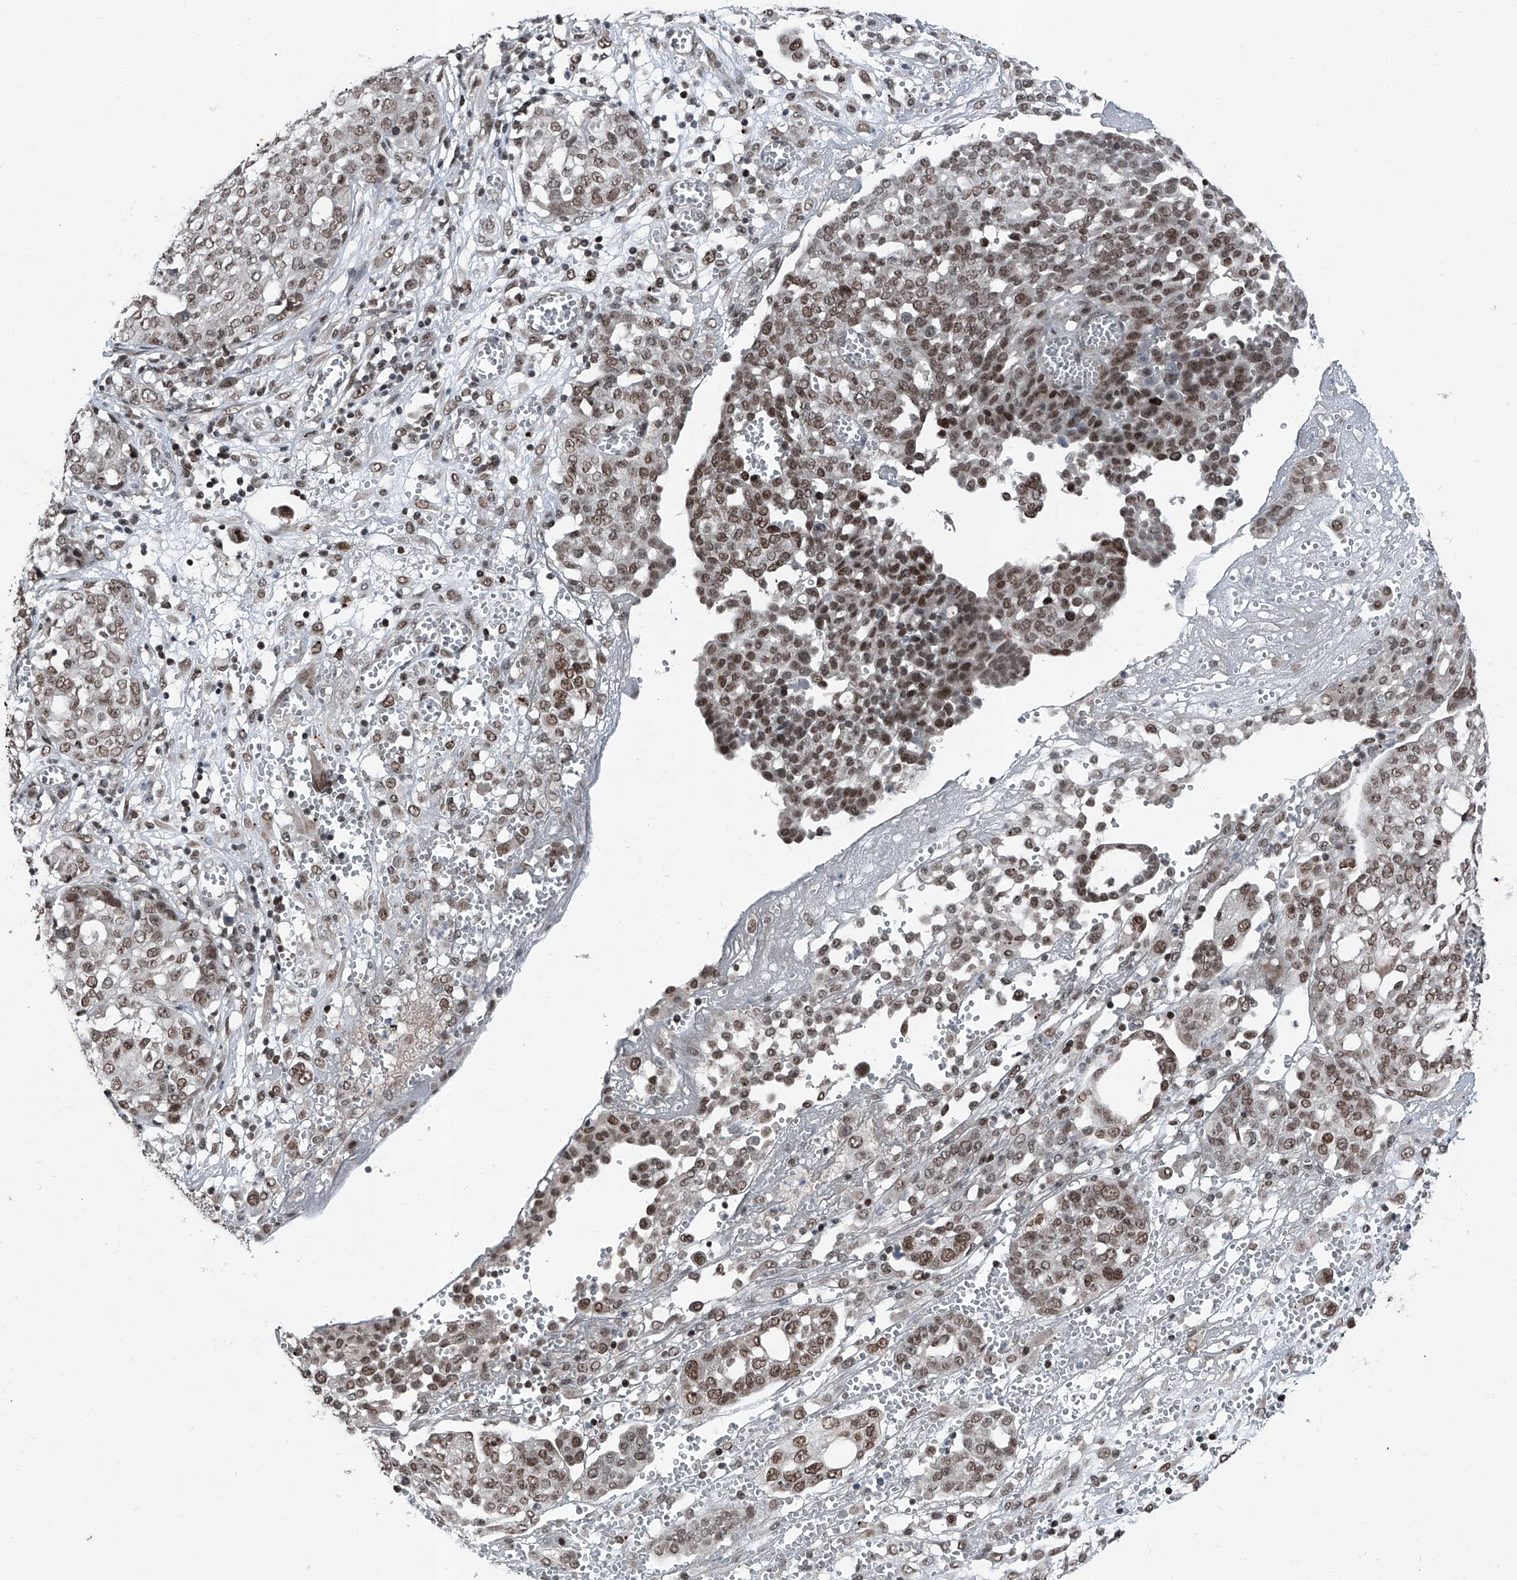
{"staining": {"intensity": "moderate", "quantity": ">75%", "location": "nuclear"}, "tissue": "ovarian cancer", "cell_type": "Tumor cells", "image_type": "cancer", "snomed": [{"axis": "morphology", "description": "Cystadenocarcinoma, serous, NOS"}, {"axis": "topography", "description": "Soft tissue"}, {"axis": "topography", "description": "Ovary"}], "caption": "The histopathology image shows immunohistochemical staining of ovarian serous cystadenocarcinoma. There is moderate nuclear positivity is identified in about >75% of tumor cells. The staining was performed using DAB (3,3'-diaminobenzidine) to visualize the protein expression in brown, while the nuclei were stained in blue with hematoxylin (Magnification: 20x).", "gene": "BMI1", "patient": {"sex": "female", "age": 57}}